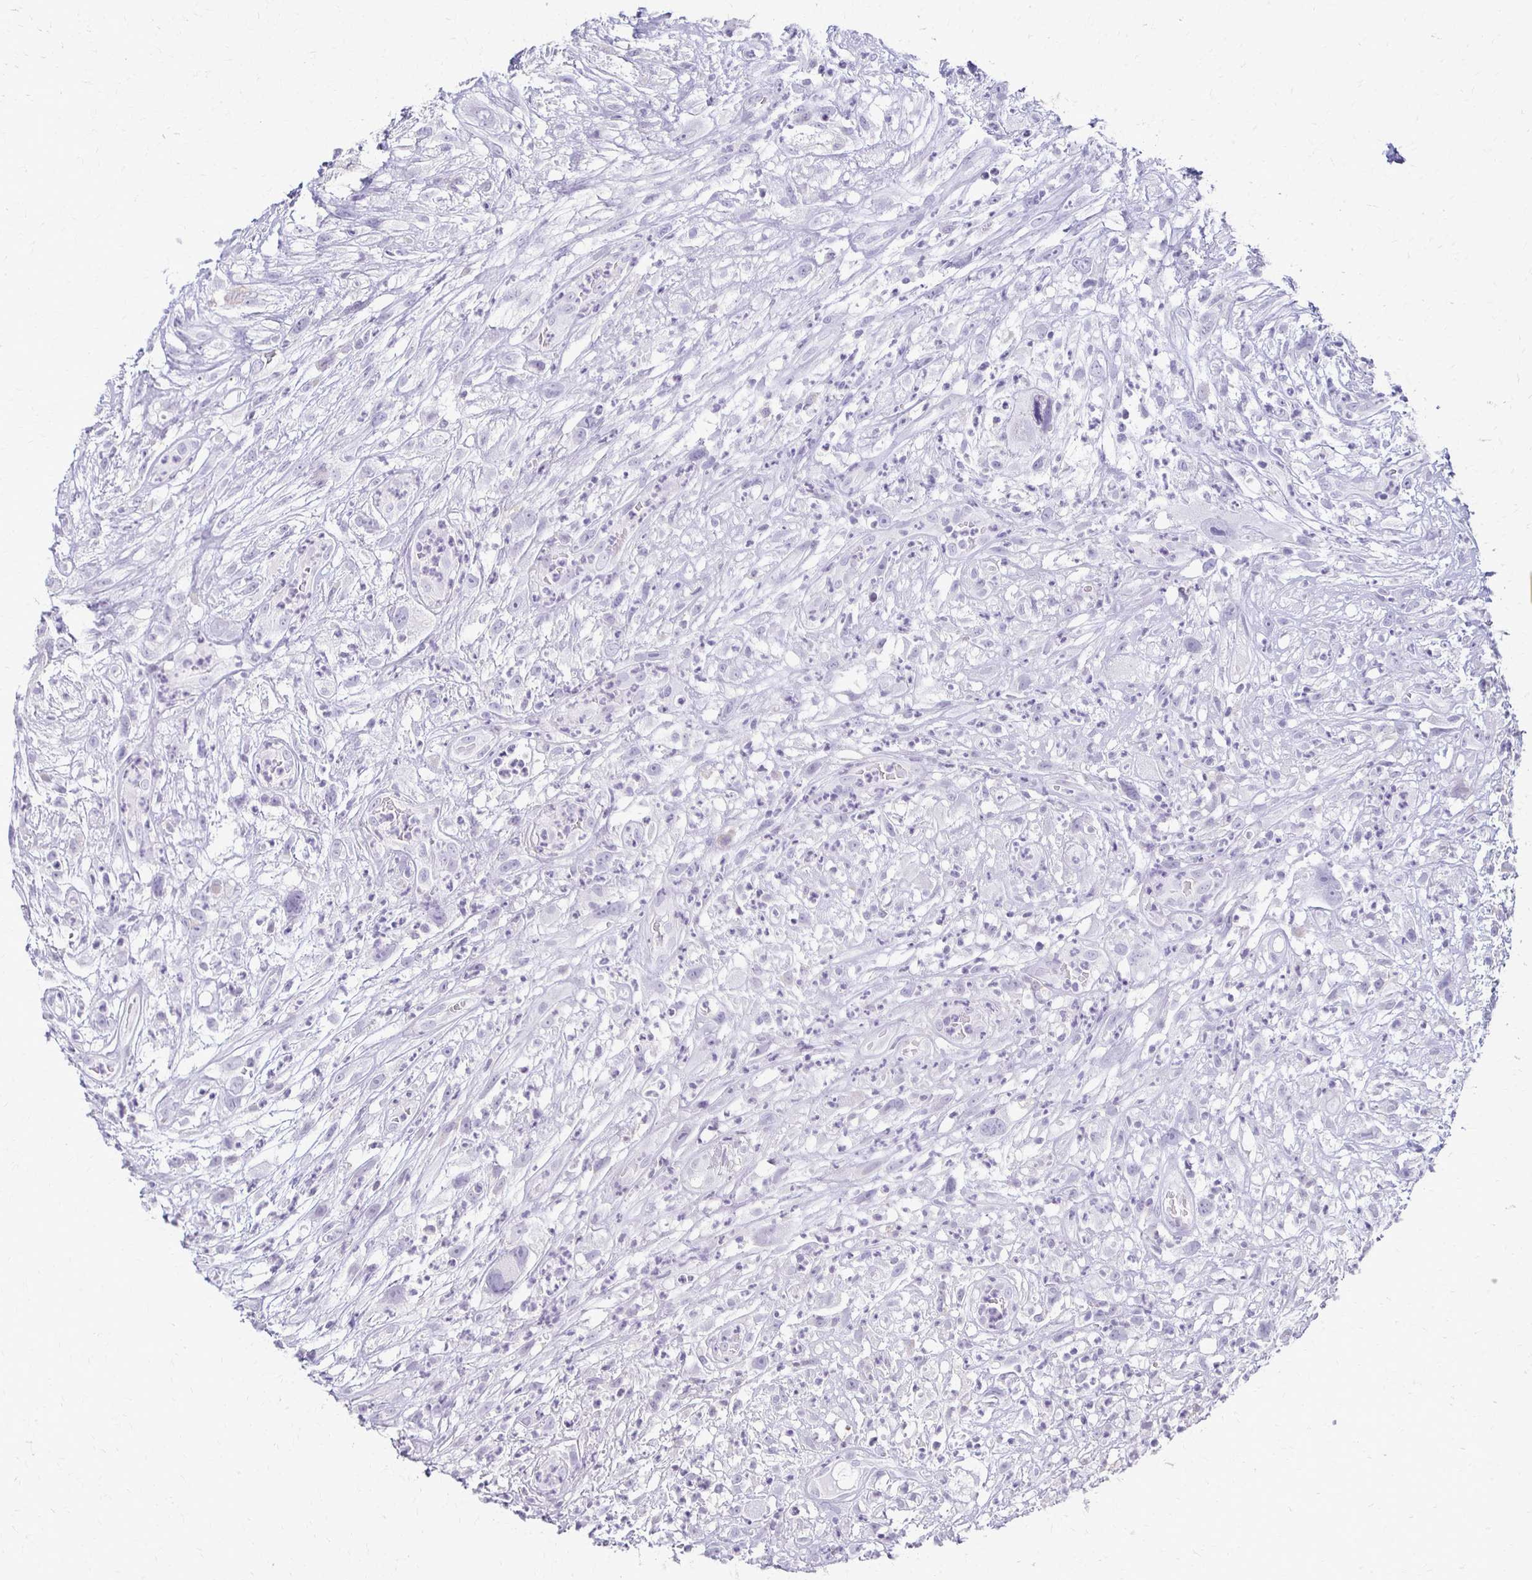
{"staining": {"intensity": "negative", "quantity": "none", "location": "none"}, "tissue": "head and neck cancer", "cell_type": "Tumor cells", "image_type": "cancer", "snomed": [{"axis": "morphology", "description": "Squamous cell carcinoma, NOS"}, {"axis": "topography", "description": "Head-Neck"}], "caption": "Immunohistochemical staining of human head and neck squamous cell carcinoma shows no significant staining in tumor cells.", "gene": "FCGR2B", "patient": {"sex": "male", "age": 65}}